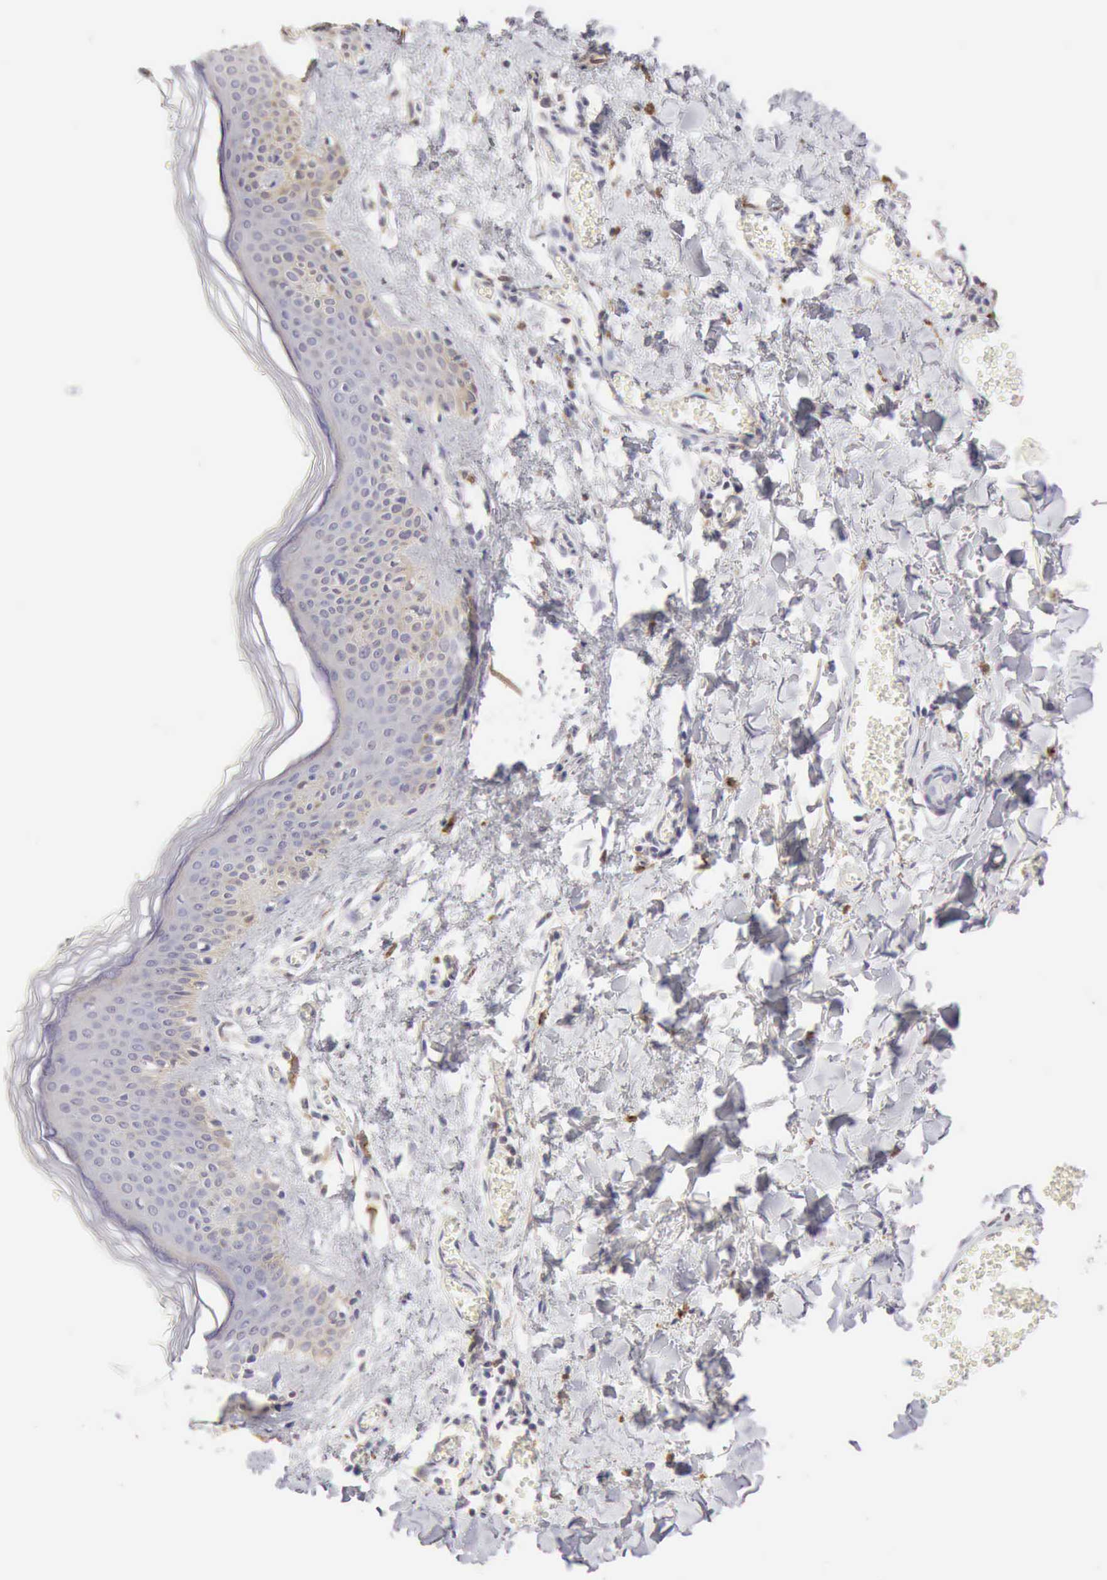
{"staining": {"intensity": "negative", "quantity": "none", "location": "none"}, "tissue": "skin", "cell_type": "Fibroblasts", "image_type": "normal", "snomed": [{"axis": "morphology", "description": "Normal tissue, NOS"}, {"axis": "morphology", "description": "Sarcoma, NOS"}, {"axis": "topography", "description": "Skin"}, {"axis": "topography", "description": "Soft tissue"}], "caption": "This photomicrograph is of normal skin stained with immunohistochemistry to label a protein in brown with the nuclei are counter-stained blue. There is no staining in fibroblasts. (DAB immunohistochemistry, high magnification).", "gene": "RNASE1", "patient": {"sex": "female", "age": 51}}